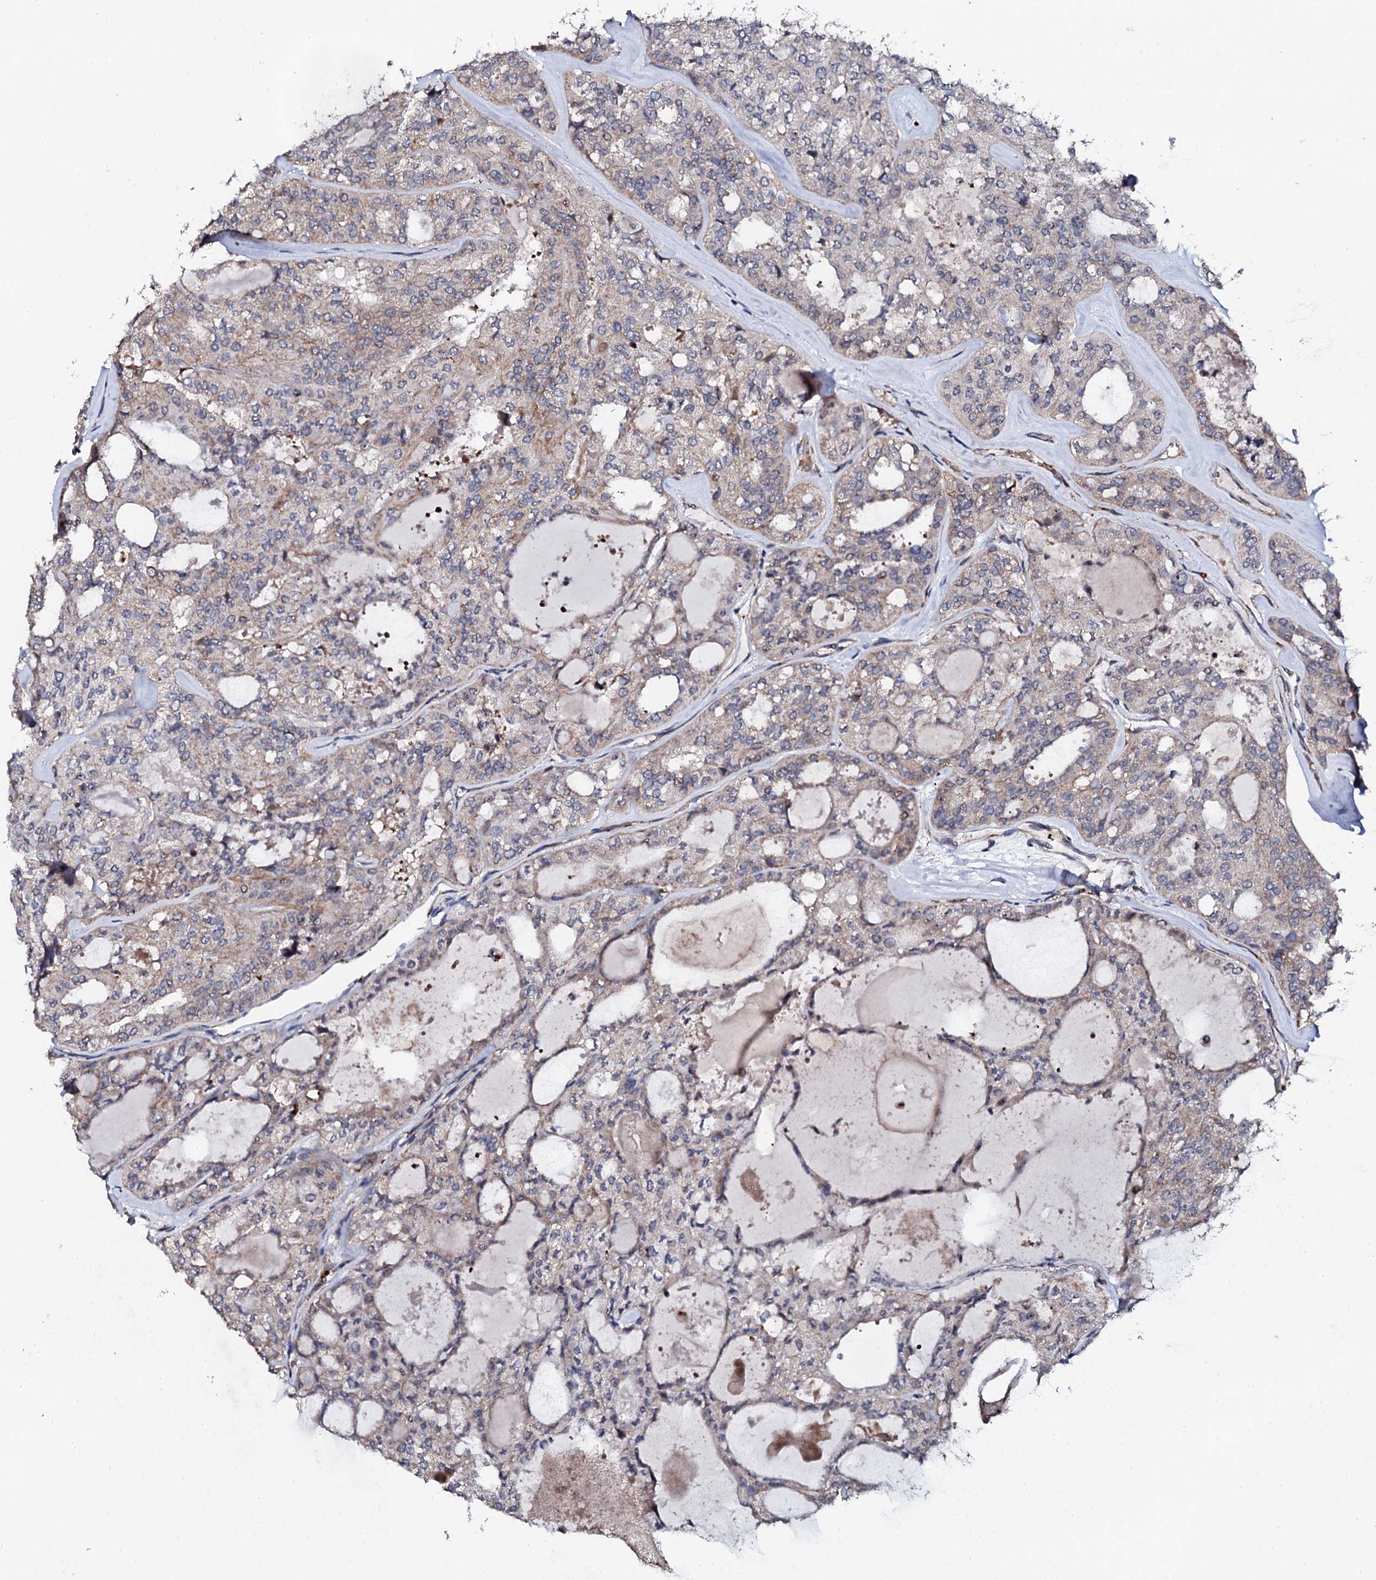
{"staining": {"intensity": "weak", "quantity": "<25%", "location": "cytoplasmic/membranous"}, "tissue": "thyroid cancer", "cell_type": "Tumor cells", "image_type": "cancer", "snomed": [{"axis": "morphology", "description": "Follicular adenoma carcinoma, NOS"}, {"axis": "topography", "description": "Thyroid gland"}], "caption": "High magnification brightfield microscopy of thyroid cancer stained with DAB (3,3'-diaminobenzidine) (brown) and counterstained with hematoxylin (blue): tumor cells show no significant expression. The staining is performed using DAB (3,3'-diaminobenzidine) brown chromogen with nuclei counter-stained in using hematoxylin.", "gene": "GTPBP4", "patient": {"sex": "male", "age": 75}}